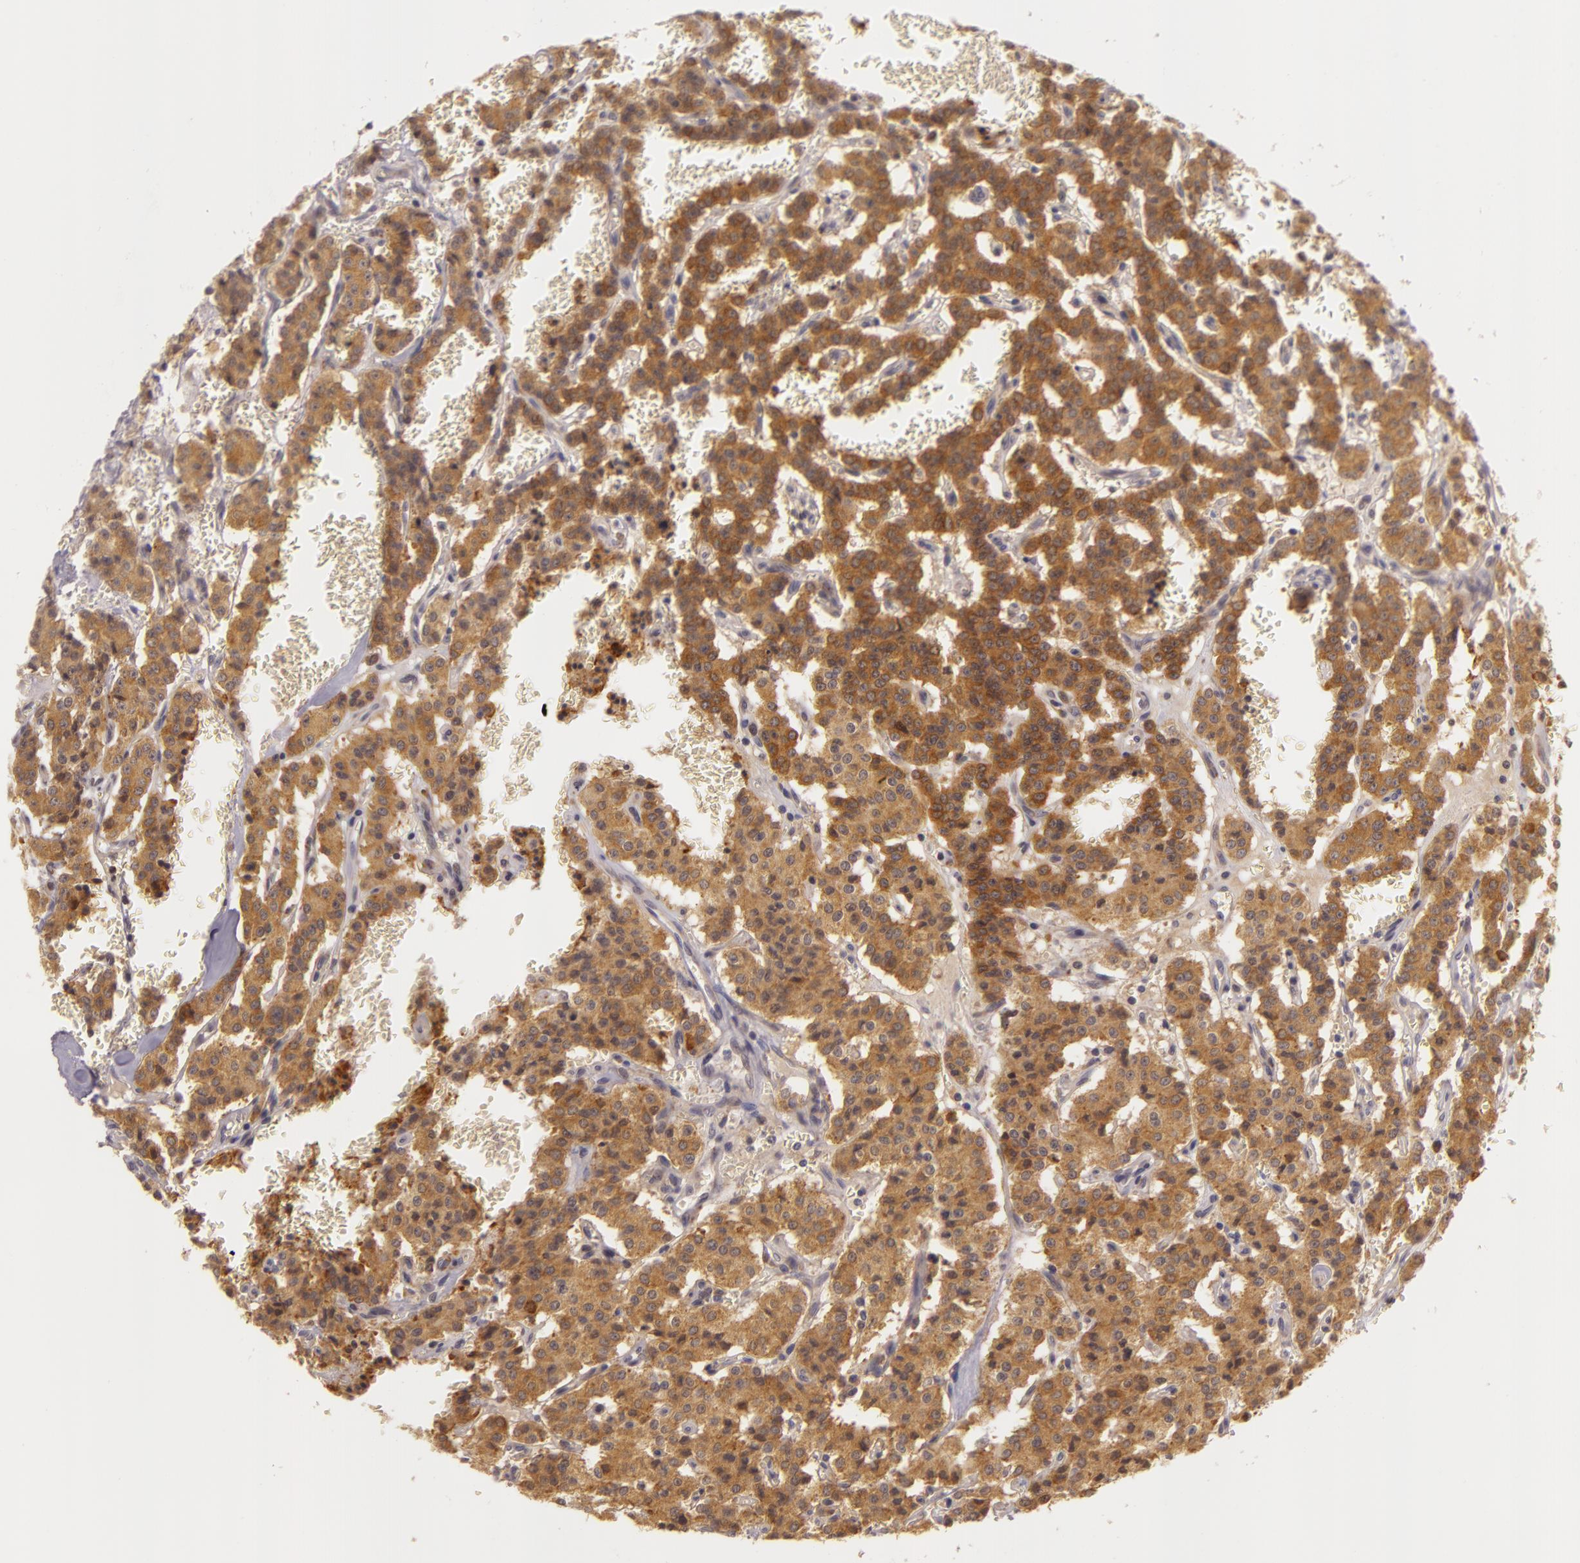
{"staining": {"intensity": "moderate", "quantity": ">75%", "location": "cytoplasmic/membranous"}, "tissue": "carcinoid", "cell_type": "Tumor cells", "image_type": "cancer", "snomed": [{"axis": "morphology", "description": "Carcinoid, malignant, NOS"}, {"axis": "topography", "description": "Bronchus"}], "caption": "The immunohistochemical stain labels moderate cytoplasmic/membranous expression in tumor cells of malignant carcinoid tissue.", "gene": "PPP1R3F", "patient": {"sex": "male", "age": 55}}